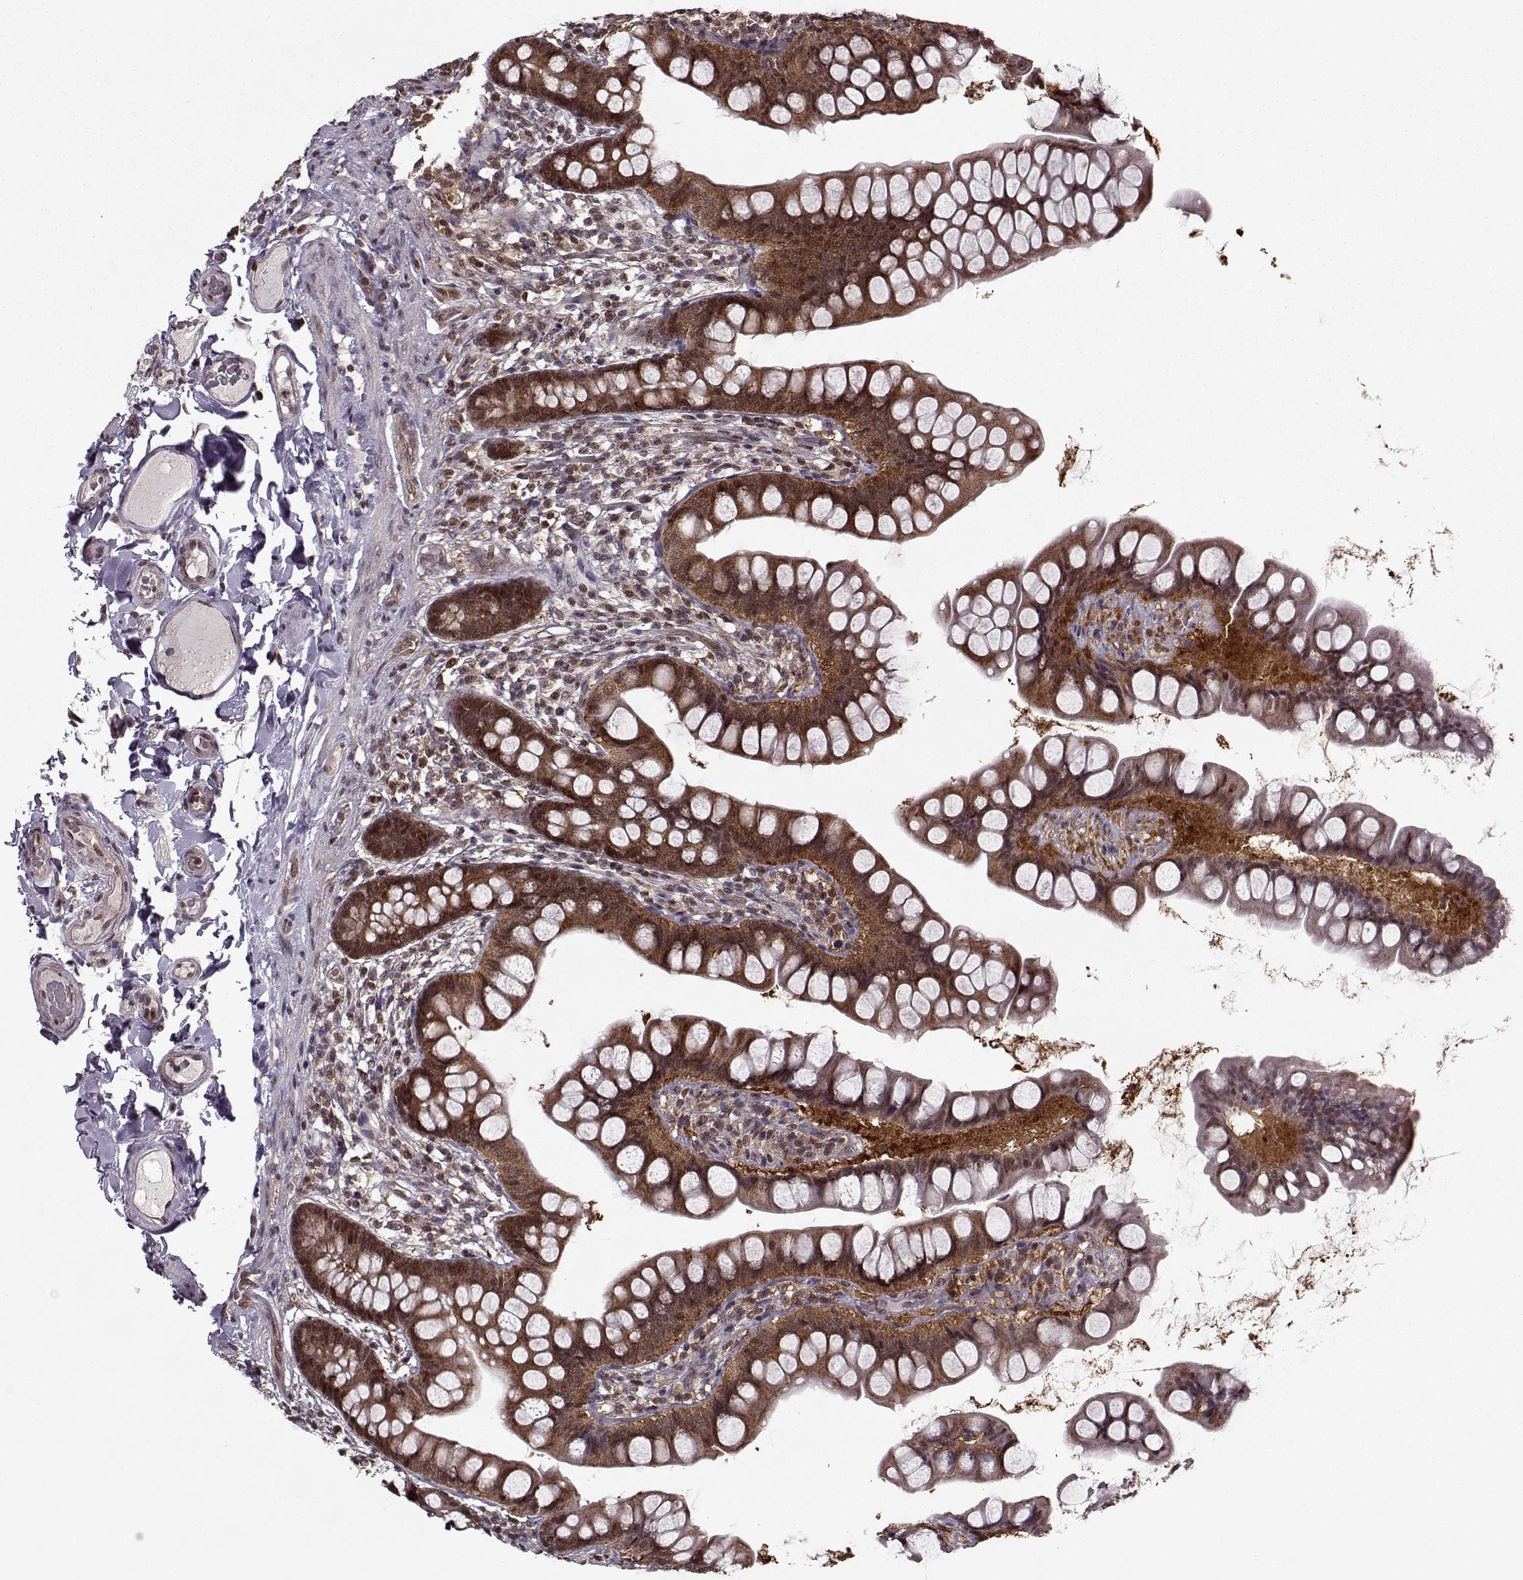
{"staining": {"intensity": "strong", "quantity": ">75%", "location": "nuclear"}, "tissue": "small intestine", "cell_type": "Glandular cells", "image_type": "normal", "snomed": [{"axis": "morphology", "description": "Normal tissue, NOS"}, {"axis": "topography", "description": "Small intestine"}], "caption": "Protein expression analysis of normal small intestine exhibits strong nuclear expression in approximately >75% of glandular cells.", "gene": "PSMA7", "patient": {"sex": "male", "age": 70}}